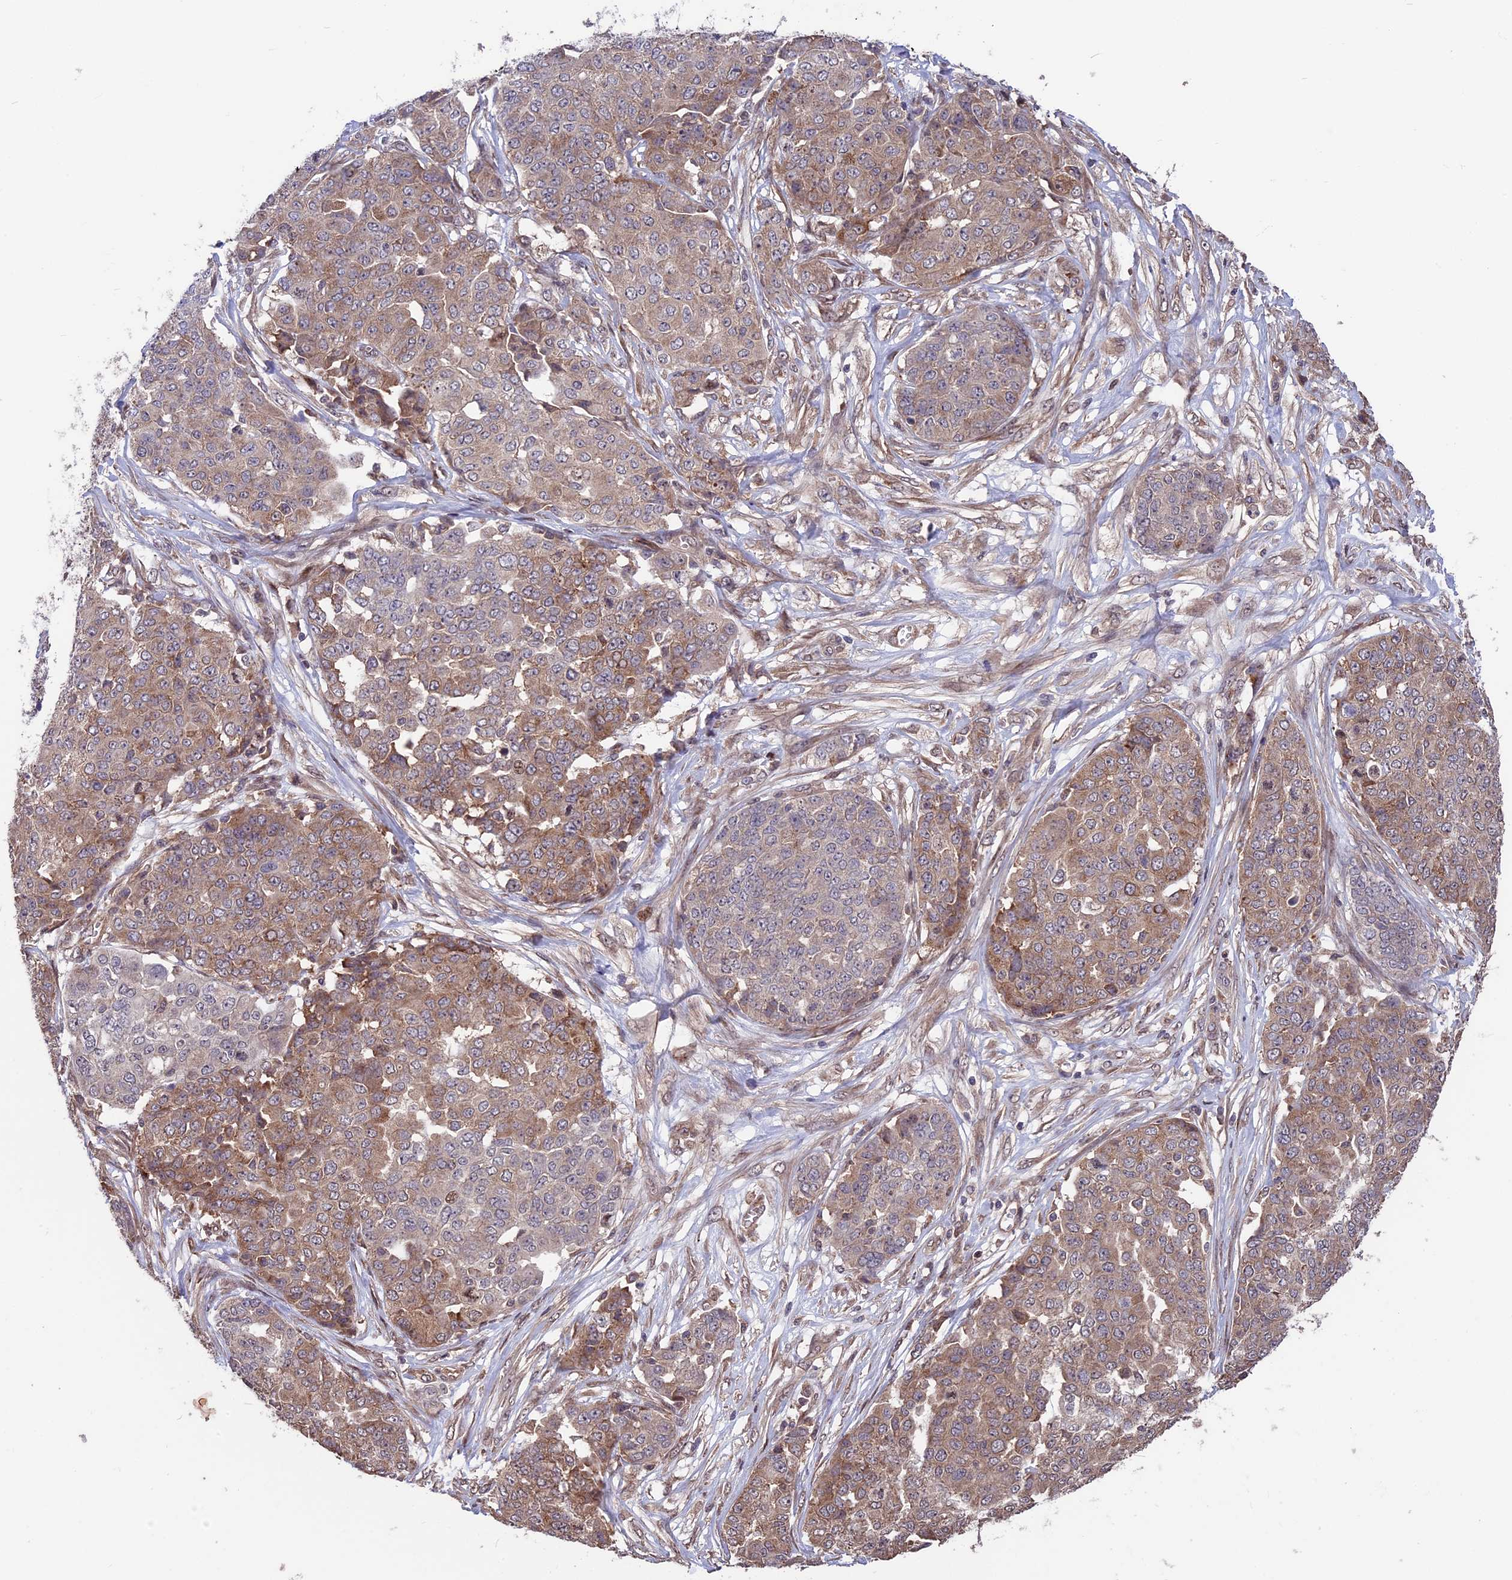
{"staining": {"intensity": "weak", "quantity": "25%-75%", "location": "cytoplasmic/membranous"}, "tissue": "ovarian cancer", "cell_type": "Tumor cells", "image_type": "cancer", "snomed": [{"axis": "morphology", "description": "Cystadenocarcinoma, serous, NOS"}, {"axis": "topography", "description": "Soft tissue"}, {"axis": "topography", "description": "Ovary"}], "caption": "Immunohistochemical staining of human serous cystadenocarcinoma (ovarian) exhibits weak cytoplasmic/membranous protein positivity in approximately 25%-75% of tumor cells.", "gene": "ZNF598", "patient": {"sex": "female", "age": 57}}